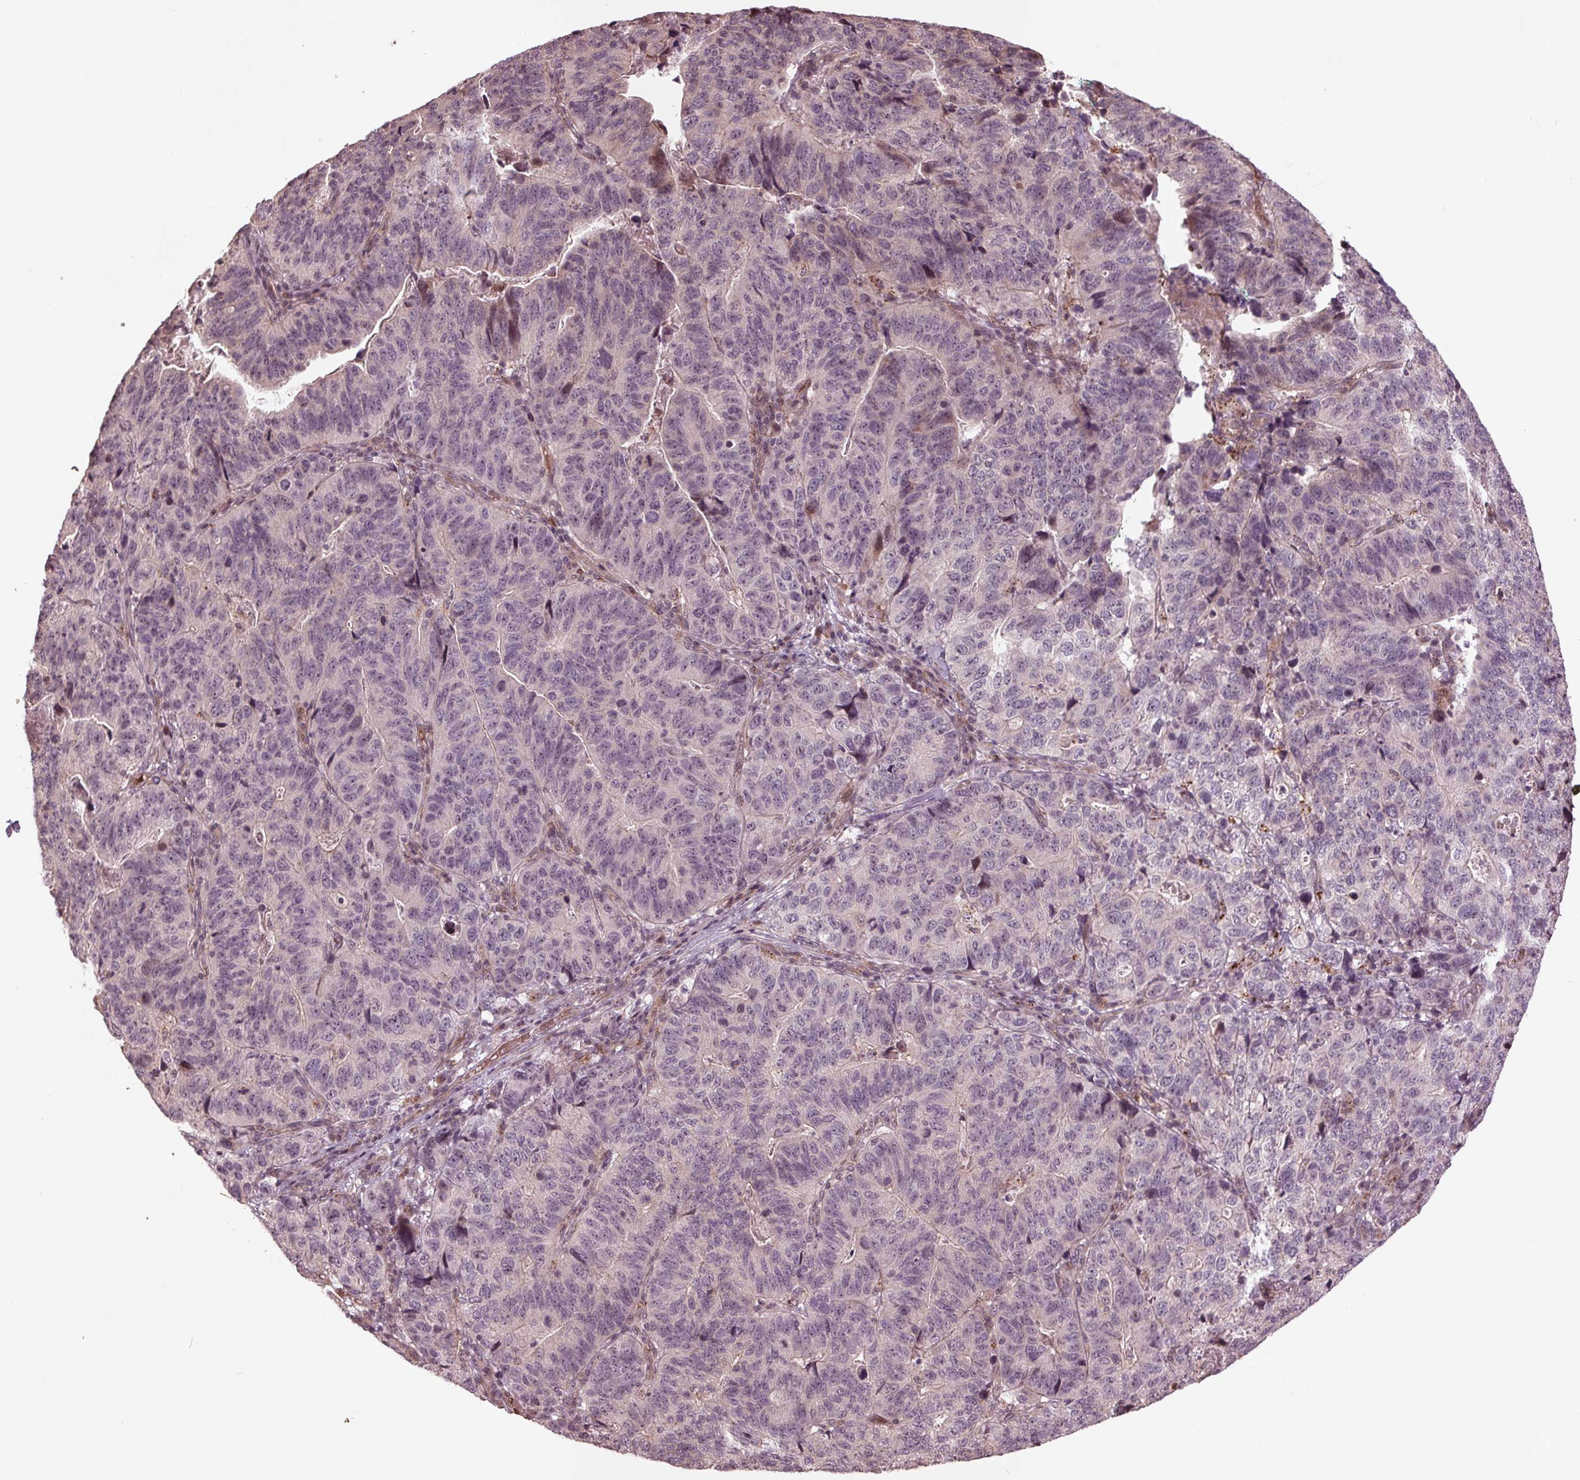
{"staining": {"intensity": "negative", "quantity": "none", "location": "none"}, "tissue": "stomach cancer", "cell_type": "Tumor cells", "image_type": "cancer", "snomed": [{"axis": "morphology", "description": "Adenocarcinoma, NOS"}, {"axis": "topography", "description": "Stomach, upper"}], "caption": "This is a micrograph of immunohistochemistry staining of stomach cancer (adenocarcinoma), which shows no staining in tumor cells. (DAB (3,3'-diaminobenzidine) immunohistochemistry visualized using brightfield microscopy, high magnification).", "gene": "CDKL4", "patient": {"sex": "female", "age": 67}}